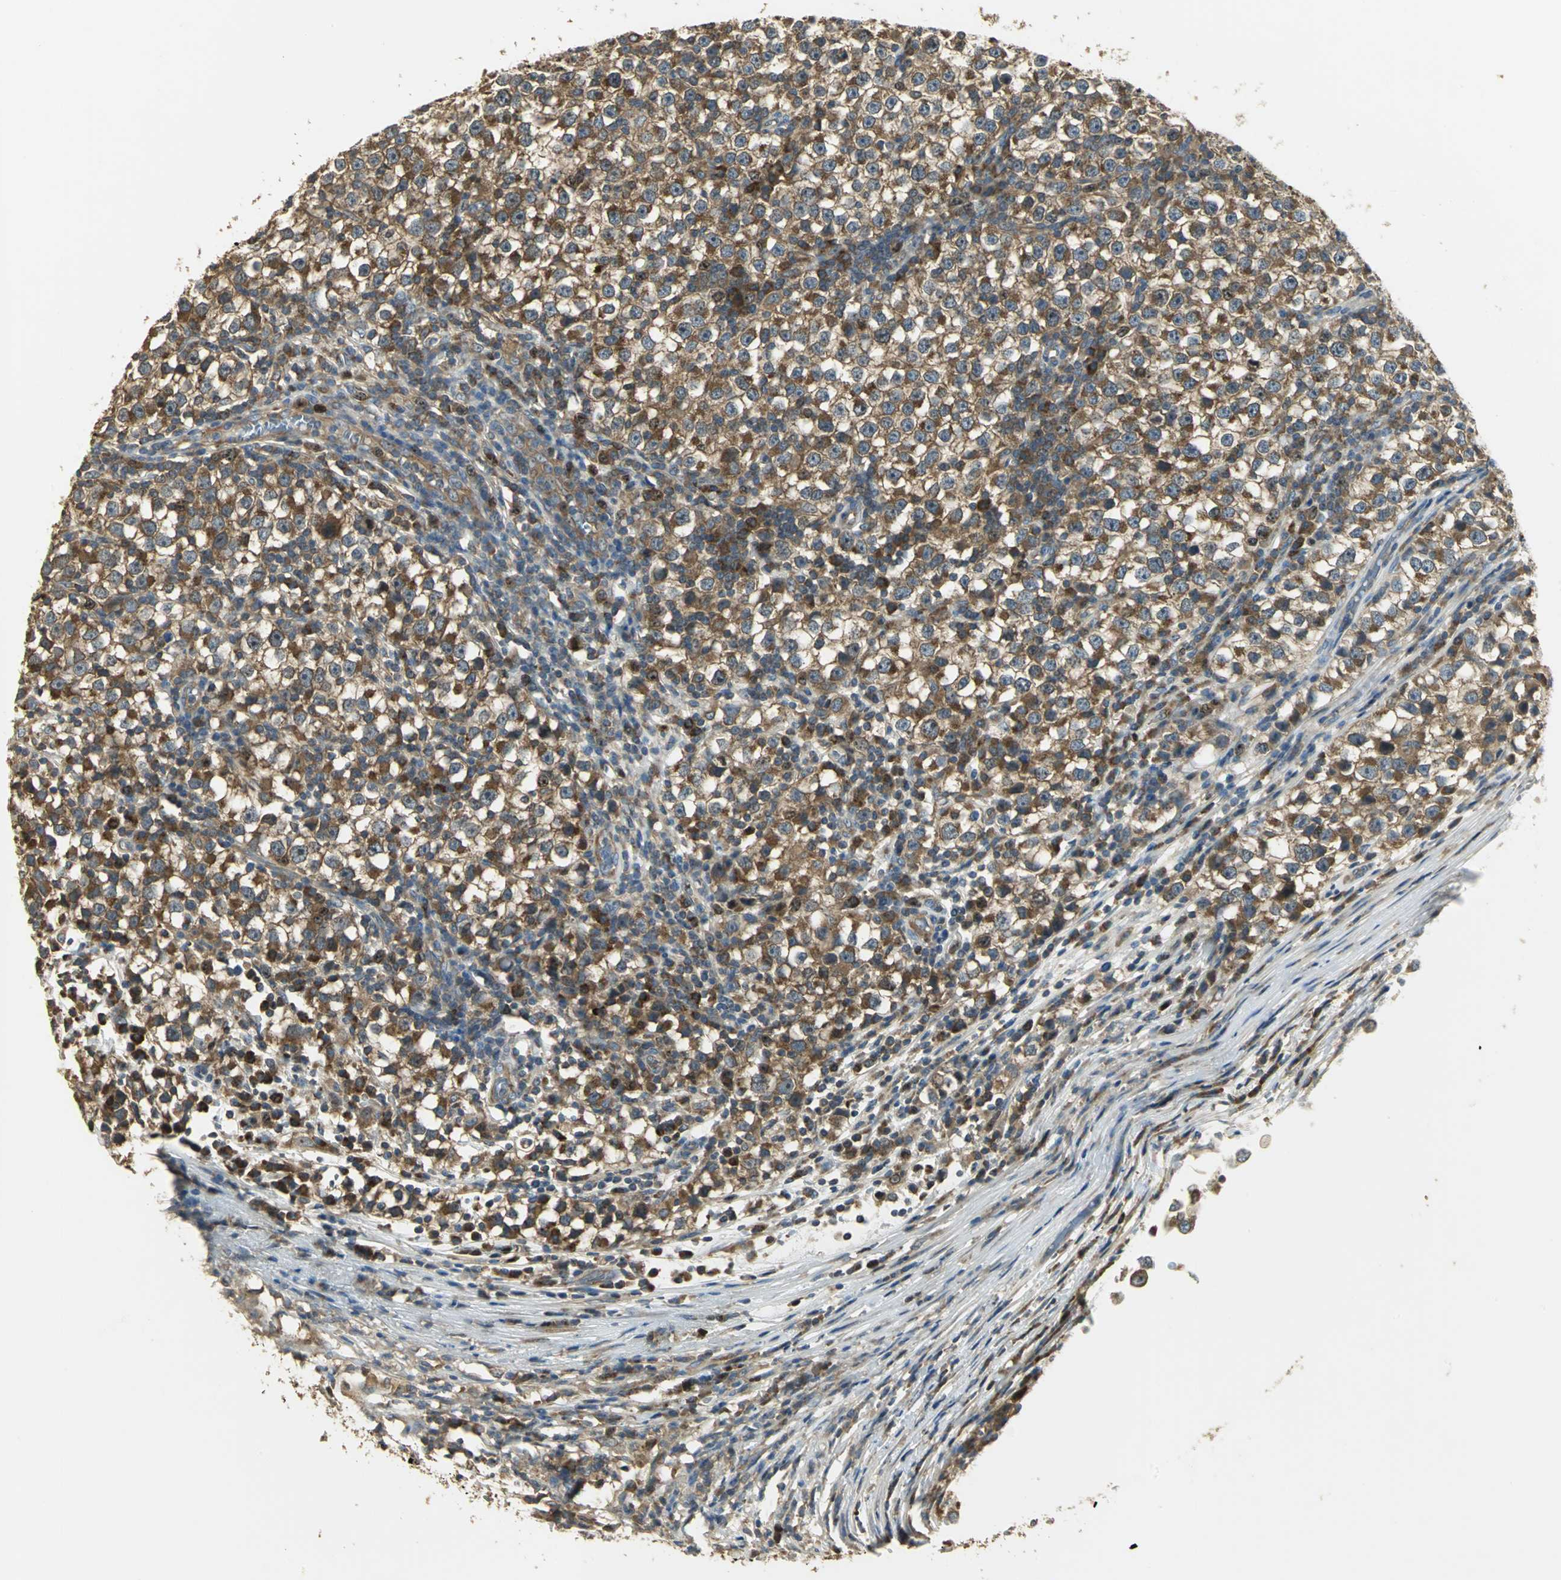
{"staining": {"intensity": "strong", "quantity": ">75%", "location": "cytoplasmic/membranous"}, "tissue": "testis cancer", "cell_type": "Tumor cells", "image_type": "cancer", "snomed": [{"axis": "morphology", "description": "Seminoma, NOS"}, {"axis": "topography", "description": "Testis"}], "caption": "A brown stain labels strong cytoplasmic/membranous positivity of a protein in human seminoma (testis) tumor cells. (DAB (3,3'-diaminobenzidine) = brown stain, brightfield microscopy at high magnification).", "gene": "RARS1", "patient": {"sex": "male", "age": 65}}